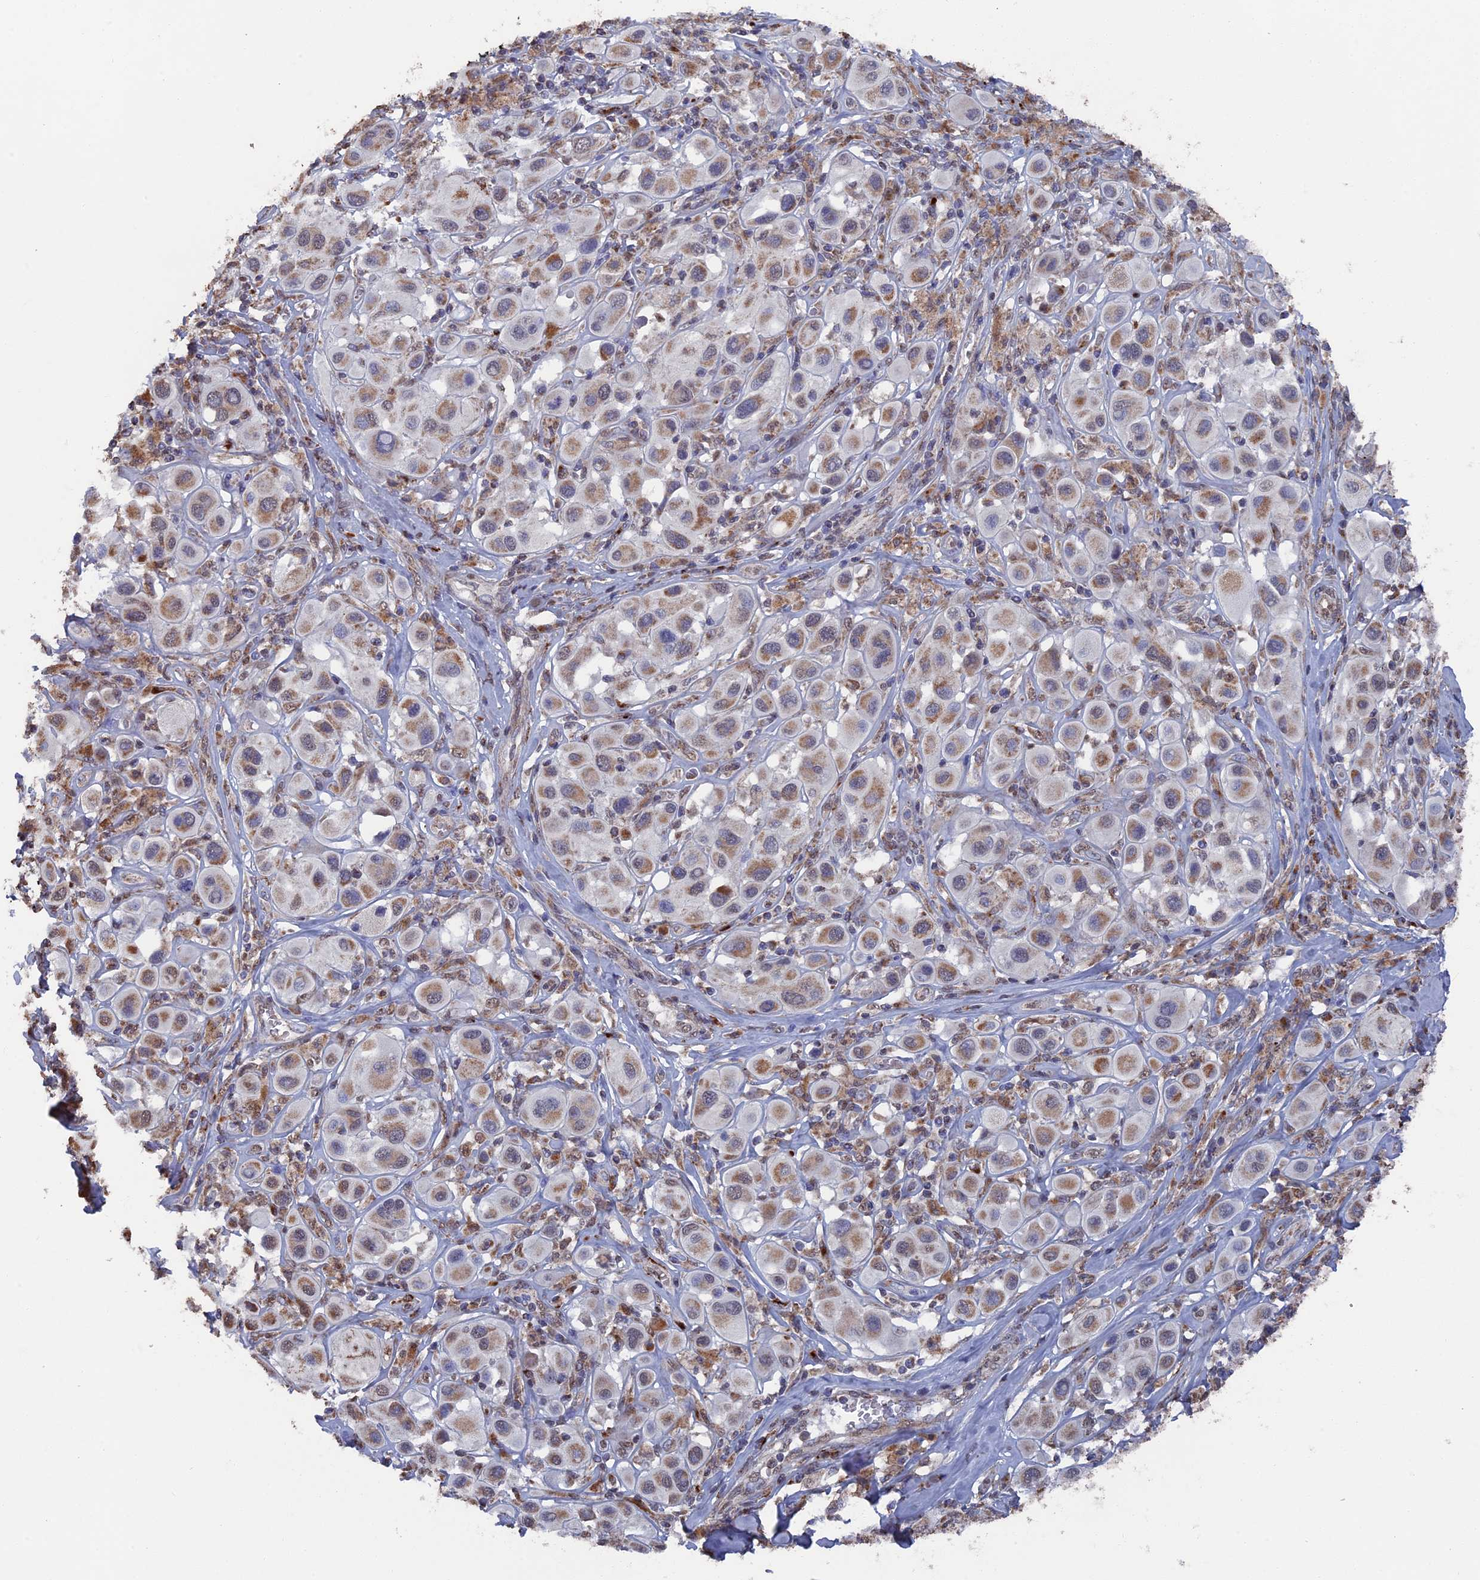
{"staining": {"intensity": "moderate", "quantity": "25%-75%", "location": "cytoplasmic/membranous"}, "tissue": "melanoma", "cell_type": "Tumor cells", "image_type": "cancer", "snomed": [{"axis": "morphology", "description": "Malignant melanoma, Metastatic site"}, {"axis": "topography", "description": "Skin"}], "caption": "Immunohistochemical staining of human melanoma shows medium levels of moderate cytoplasmic/membranous protein positivity in about 25%-75% of tumor cells. The protein of interest is stained brown, and the nuclei are stained in blue (DAB (3,3'-diaminobenzidine) IHC with brightfield microscopy, high magnification).", "gene": "SMG9", "patient": {"sex": "male", "age": 41}}